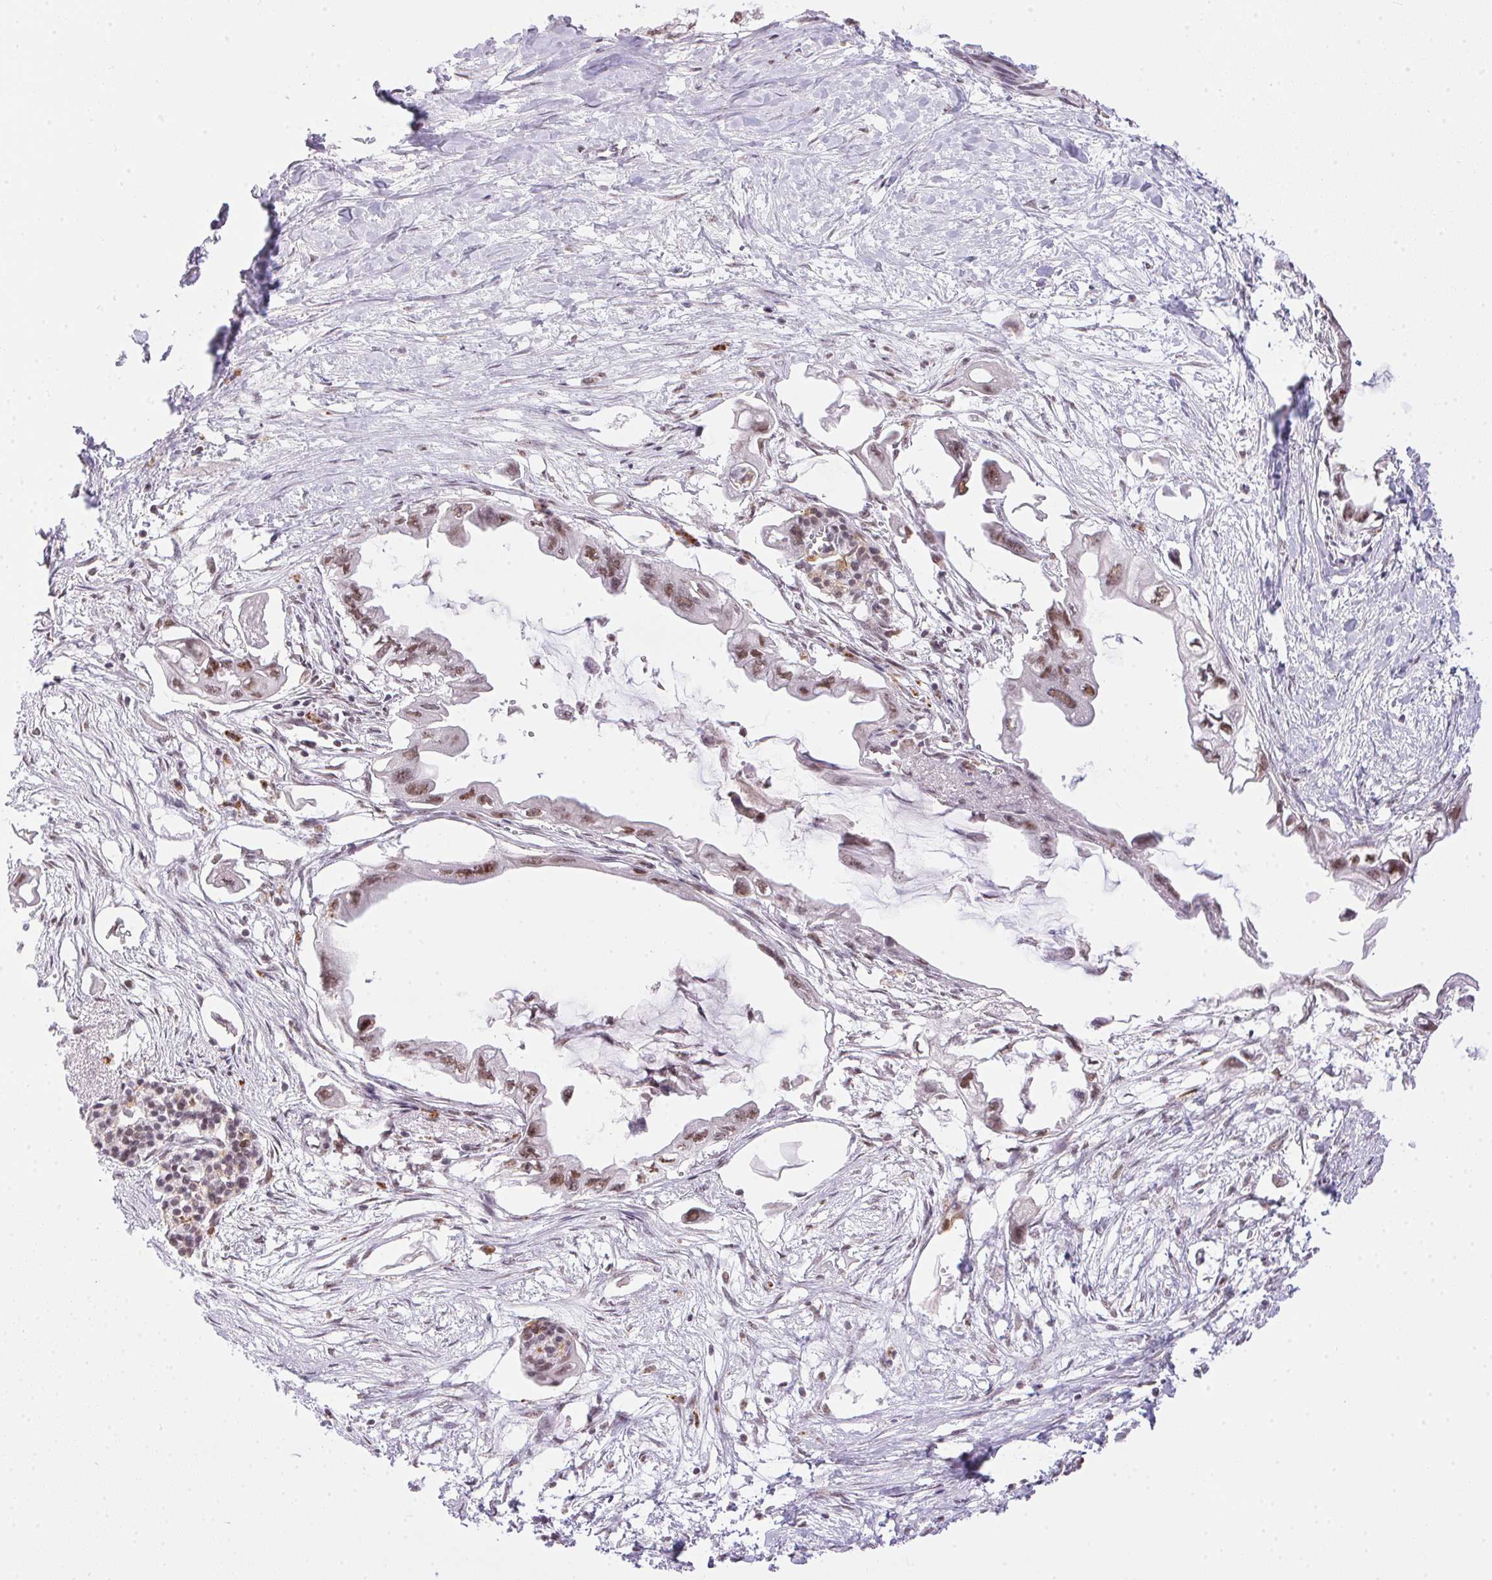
{"staining": {"intensity": "moderate", "quantity": ">75%", "location": "nuclear"}, "tissue": "pancreatic cancer", "cell_type": "Tumor cells", "image_type": "cancer", "snomed": [{"axis": "morphology", "description": "Adenocarcinoma, NOS"}, {"axis": "topography", "description": "Pancreas"}], "caption": "Protein staining of adenocarcinoma (pancreatic) tissue shows moderate nuclear positivity in about >75% of tumor cells. The staining was performed using DAB (3,3'-diaminobenzidine) to visualize the protein expression in brown, while the nuclei were stained in blue with hematoxylin (Magnification: 20x).", "gene": "NFE2L1", "patient": {"sex": "male", "age": 61}}